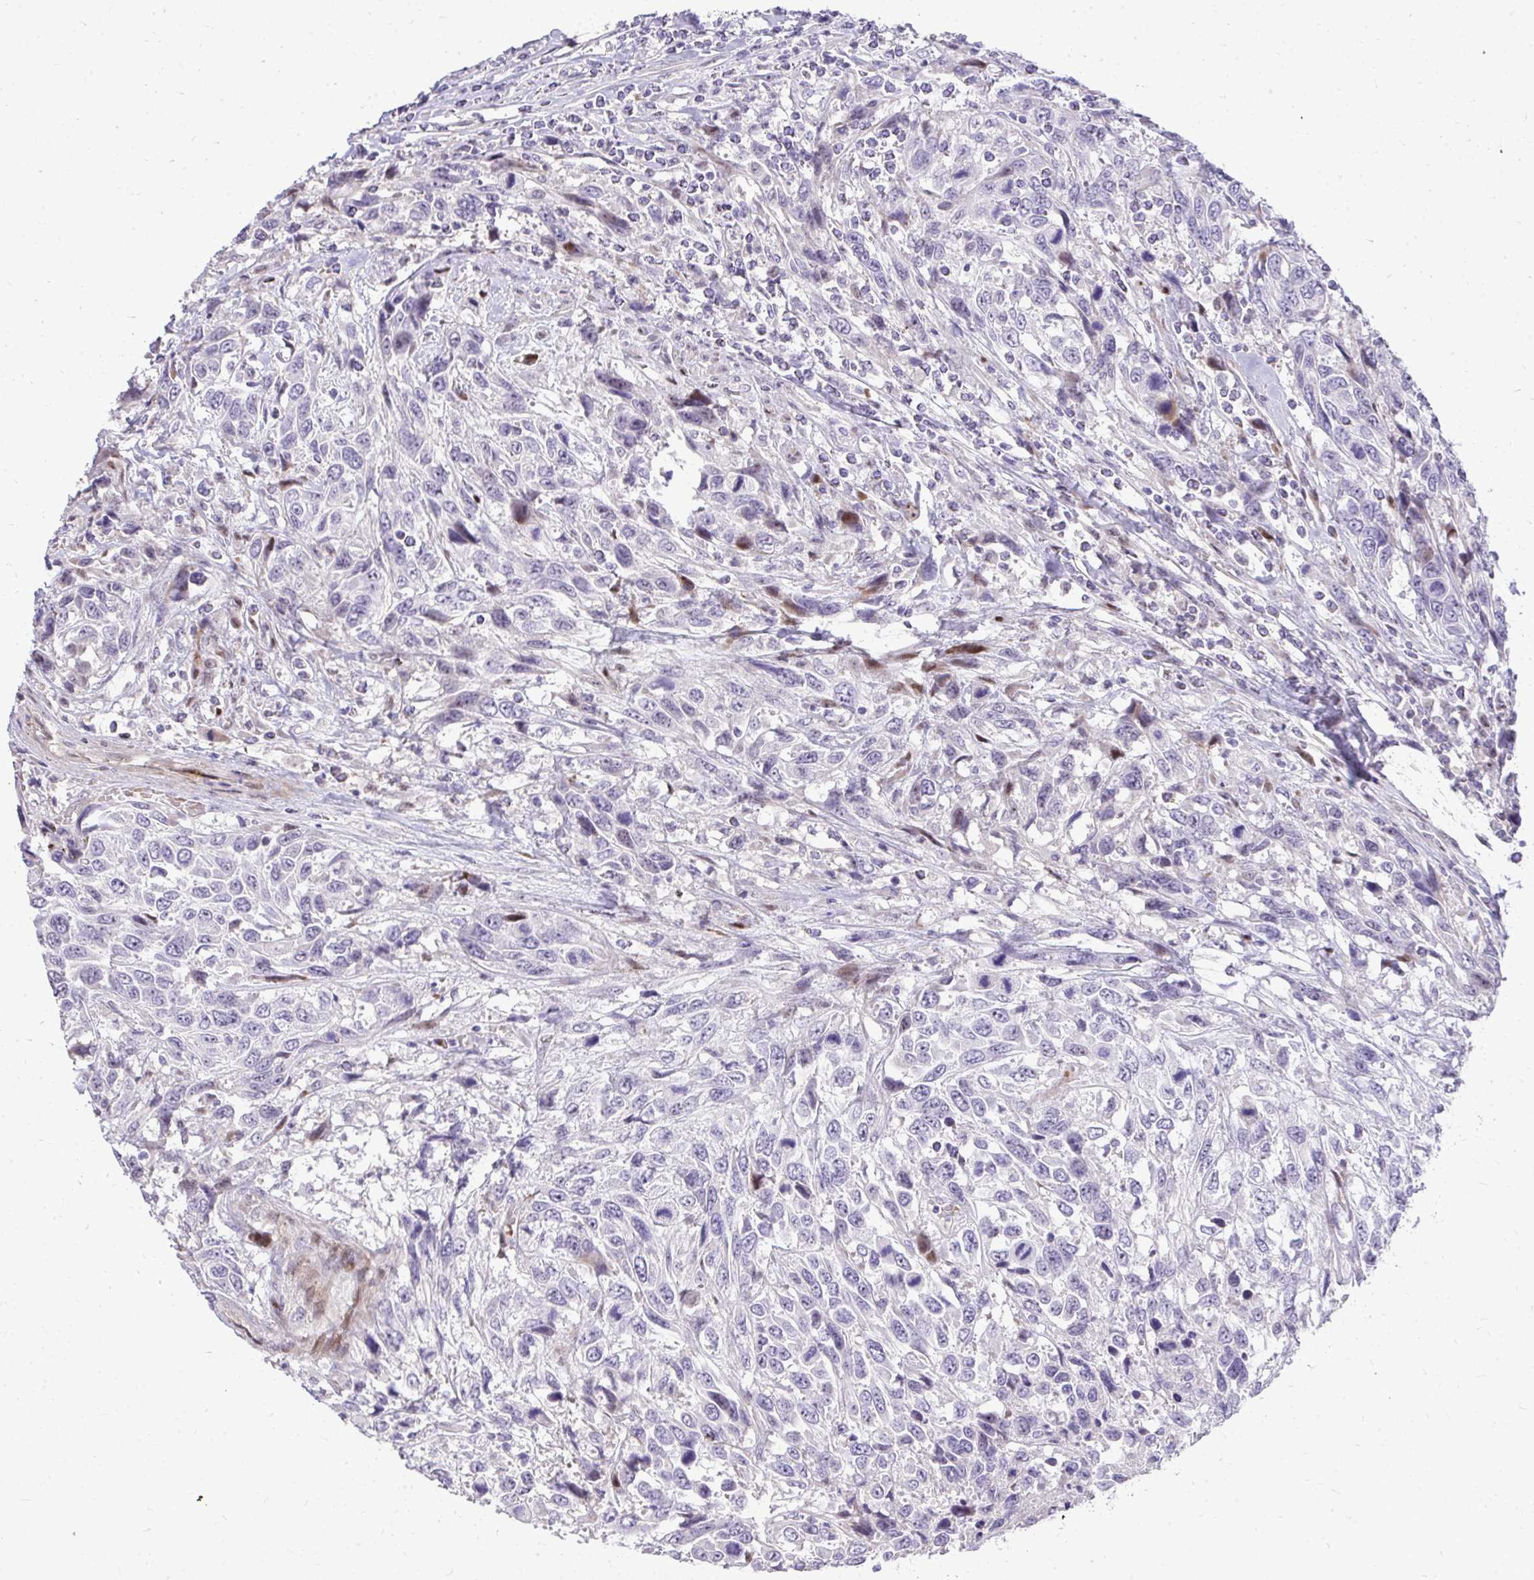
{"staining": {"intensity": "negative", "quantity": "none", "location": "none"}, "tissue": "urothelial cancer", "cell_type": "Tumor cells", "image_type": "cancer", "snomed": [{"axis": "morphology", "description": "Urothelial carcinoma, High grade"}, {"axis": "topography", "description": "Urinary bladder"}], "caption": "Tumor cells show no significant protein expression in urothelial cancer. Brightfield microscopy of IHC stained with DAB (brown) and hematoxylin (blue), captured at high magnification.", "gene": "DLX4", "patient": {"sex": "female", "age": 70}}